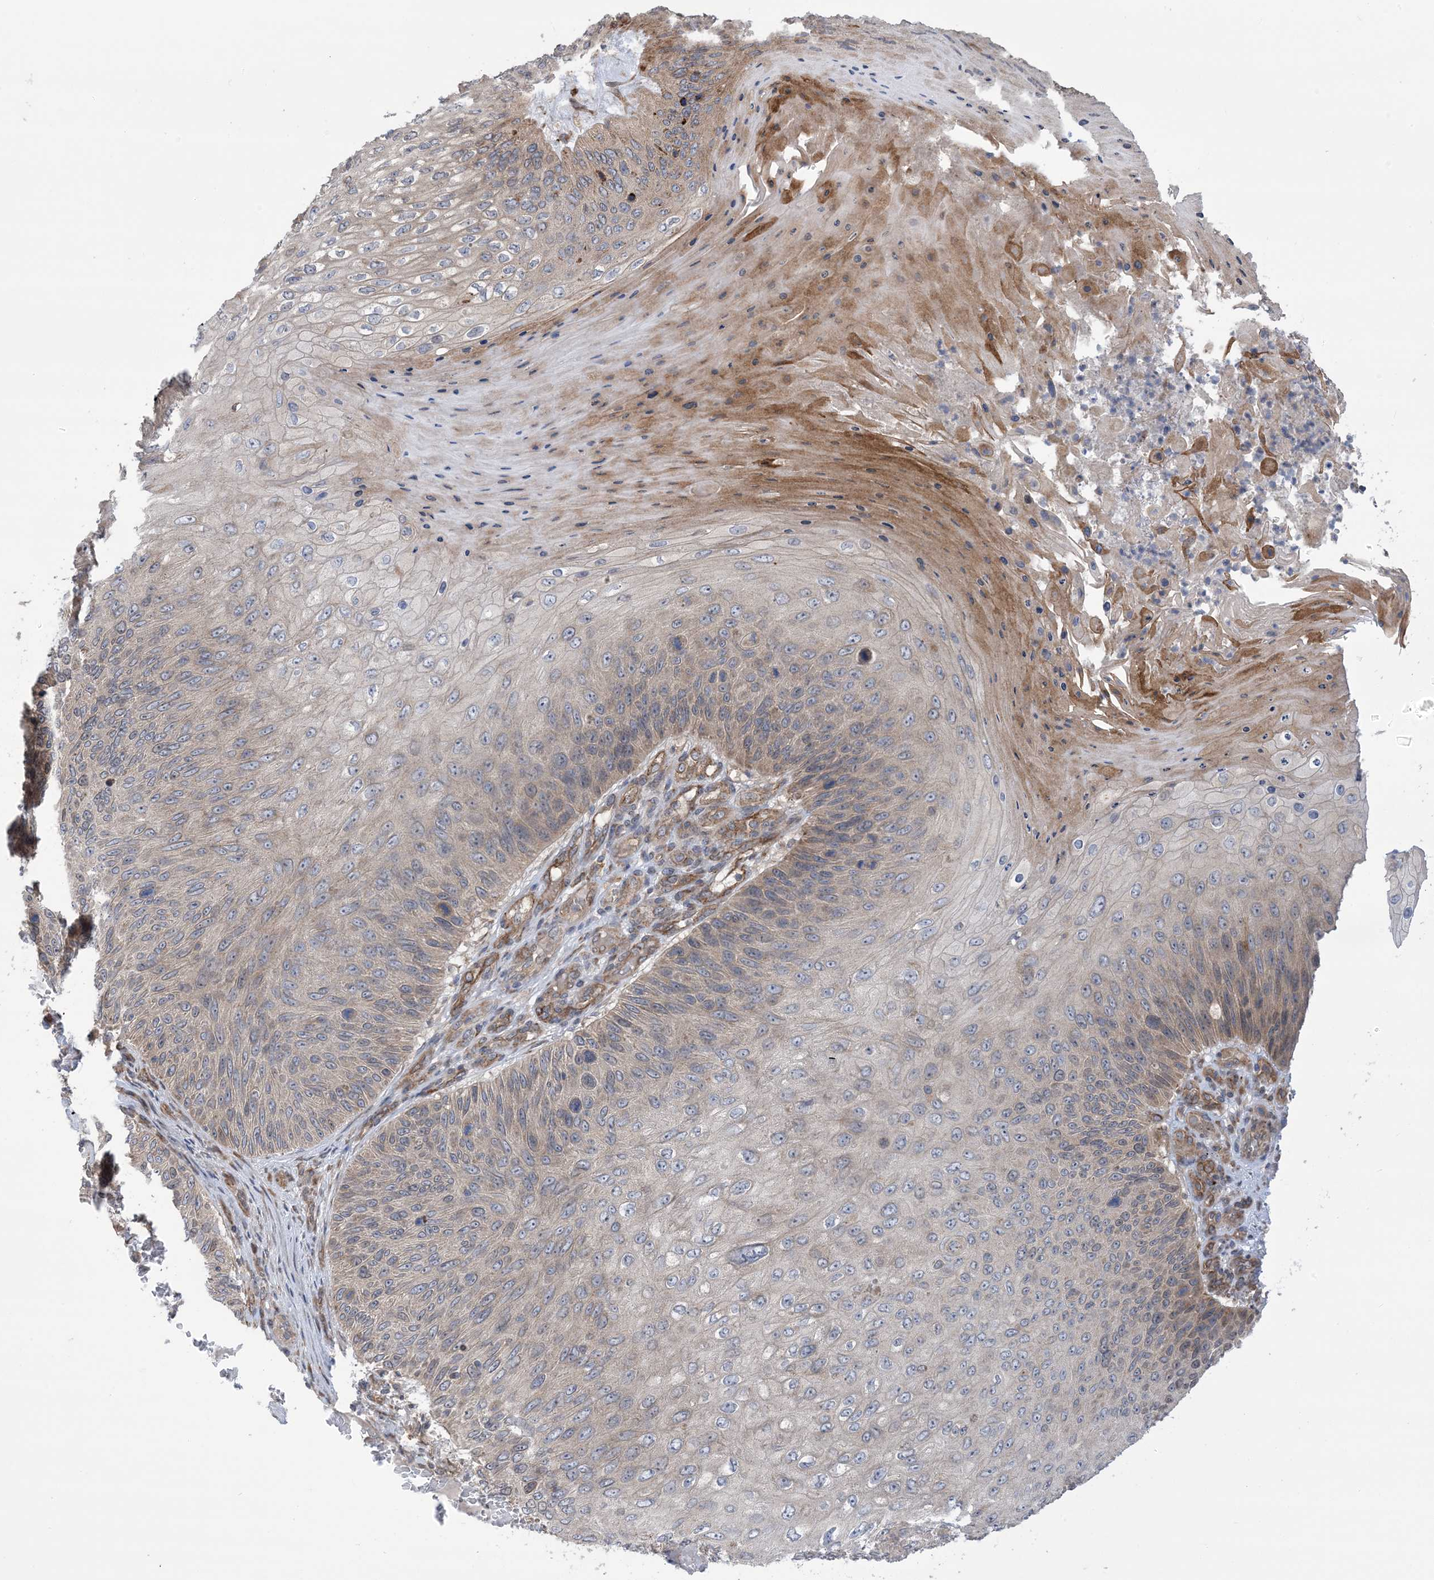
{"staining": {"intensity": "moderate", "quantity": "<25%", "location": "cytoplasmic/membranous"}, "tissue": "skin cancer", "cell_type": "Tumor cells", "image_type": "cancer", "snomed": [{"axis": "morphology", "description": "Squamous cell carcinoma, NOS"}, {"axis": "topography", "description": "Skin"}], "caption": "Squamous cell carcinoma (skin) tissue reveals moderate cytoplasmic/membranous staining in approximately <25% of tumor cells", "gene": "CLEC16A", "patient": {"sex": "female", "age": 88}}